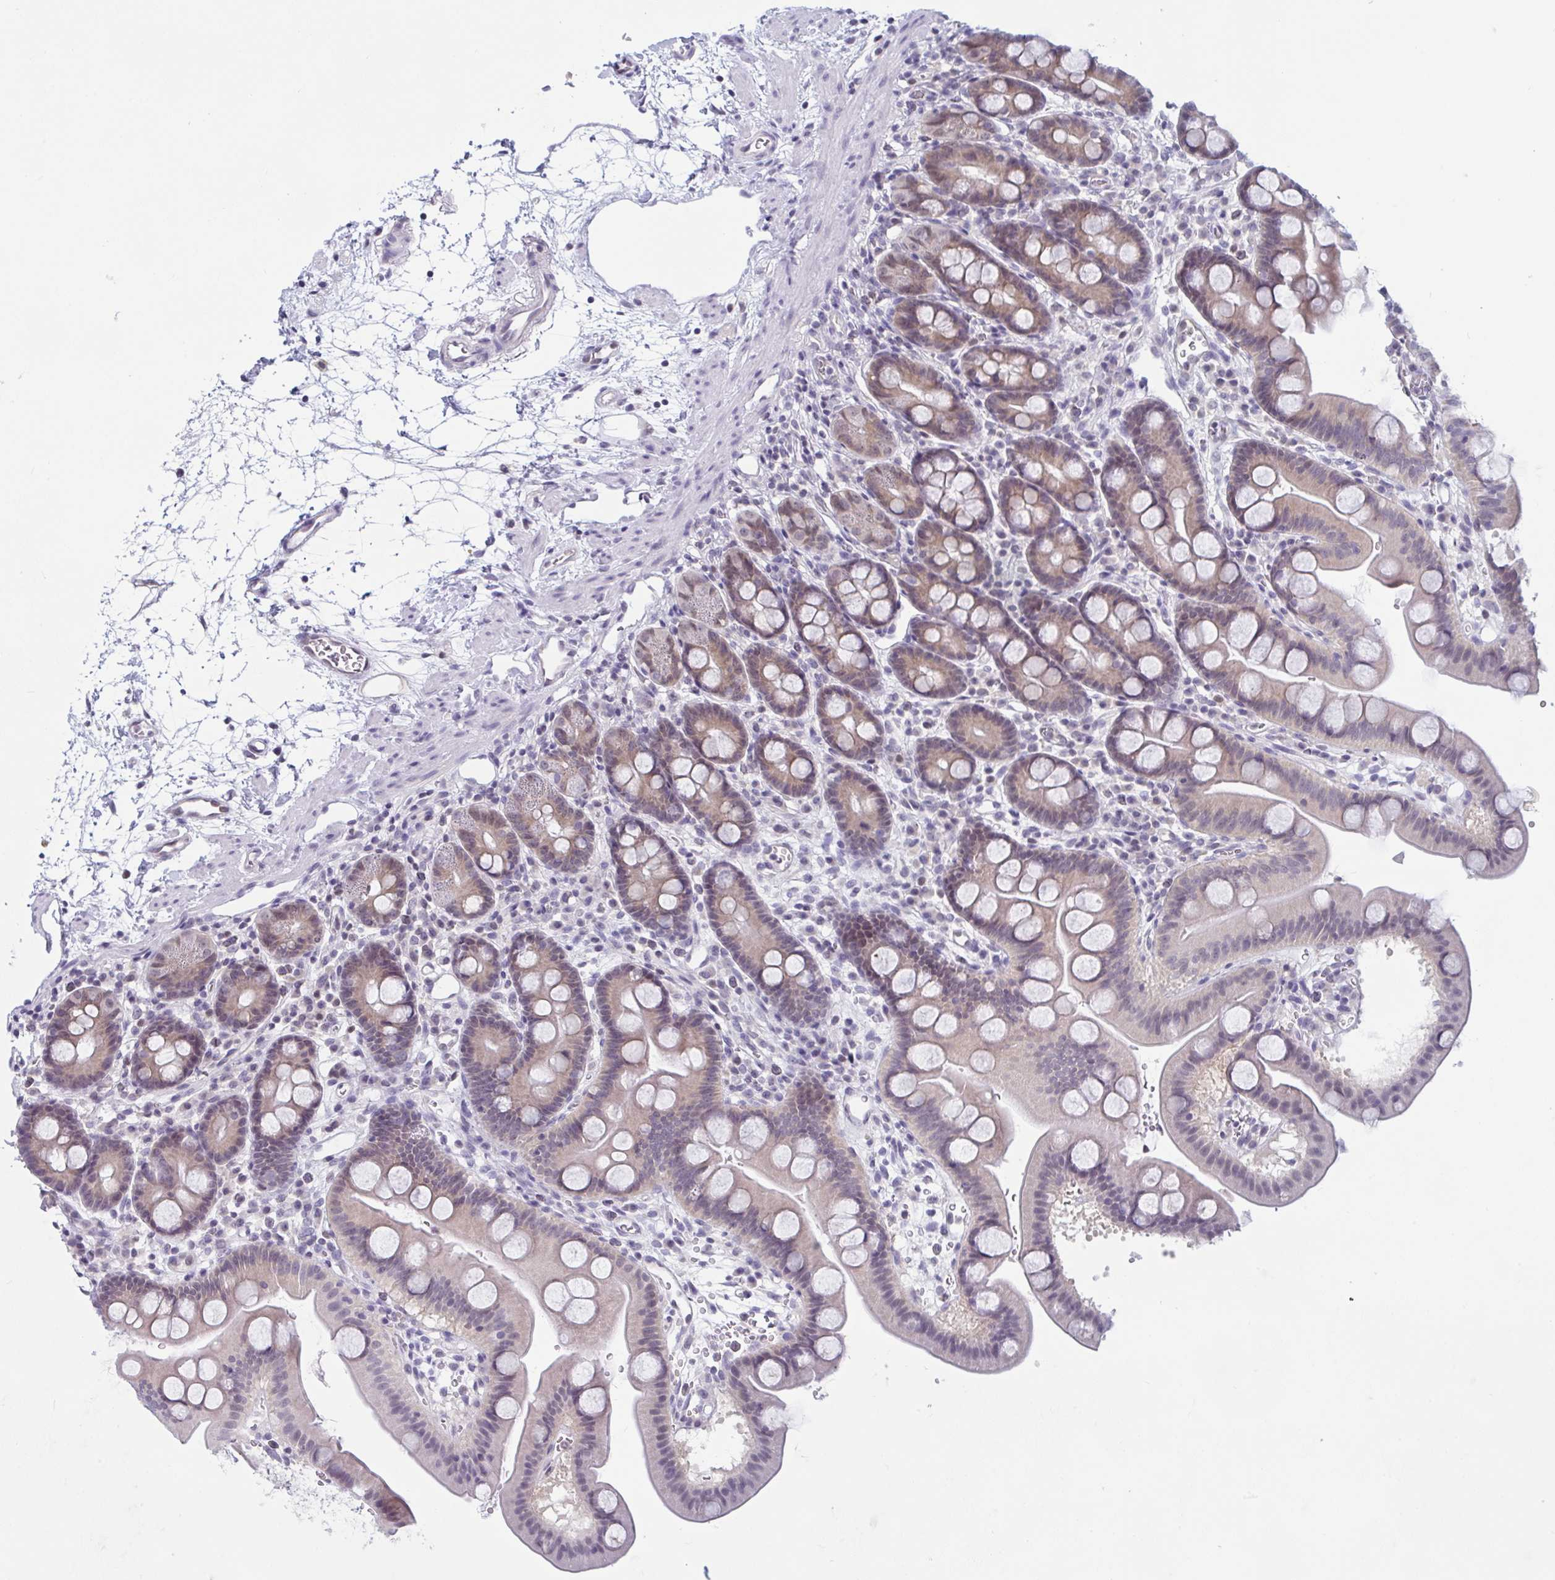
{"staining": {"intensity": "weak", "quantity": "25%-75%", "location": "cytoplasmic/membranous,nuclear"}, "tissue": "duodenum", "cell_type": "Glandular cells", "image_type": "normal", "snomed": [{"axis": "morphology", "description": "Normal tissue, NOS"}, {"axis": "topography", "description": "Duodenum"}], "caption": "A brown stain shows weak cytoplasmic/membranous,nuclear staining of a protein in glandular cells of benign human duodenum.", "gene": "TSN", "patient": {"sex": "male", "age": 59}}